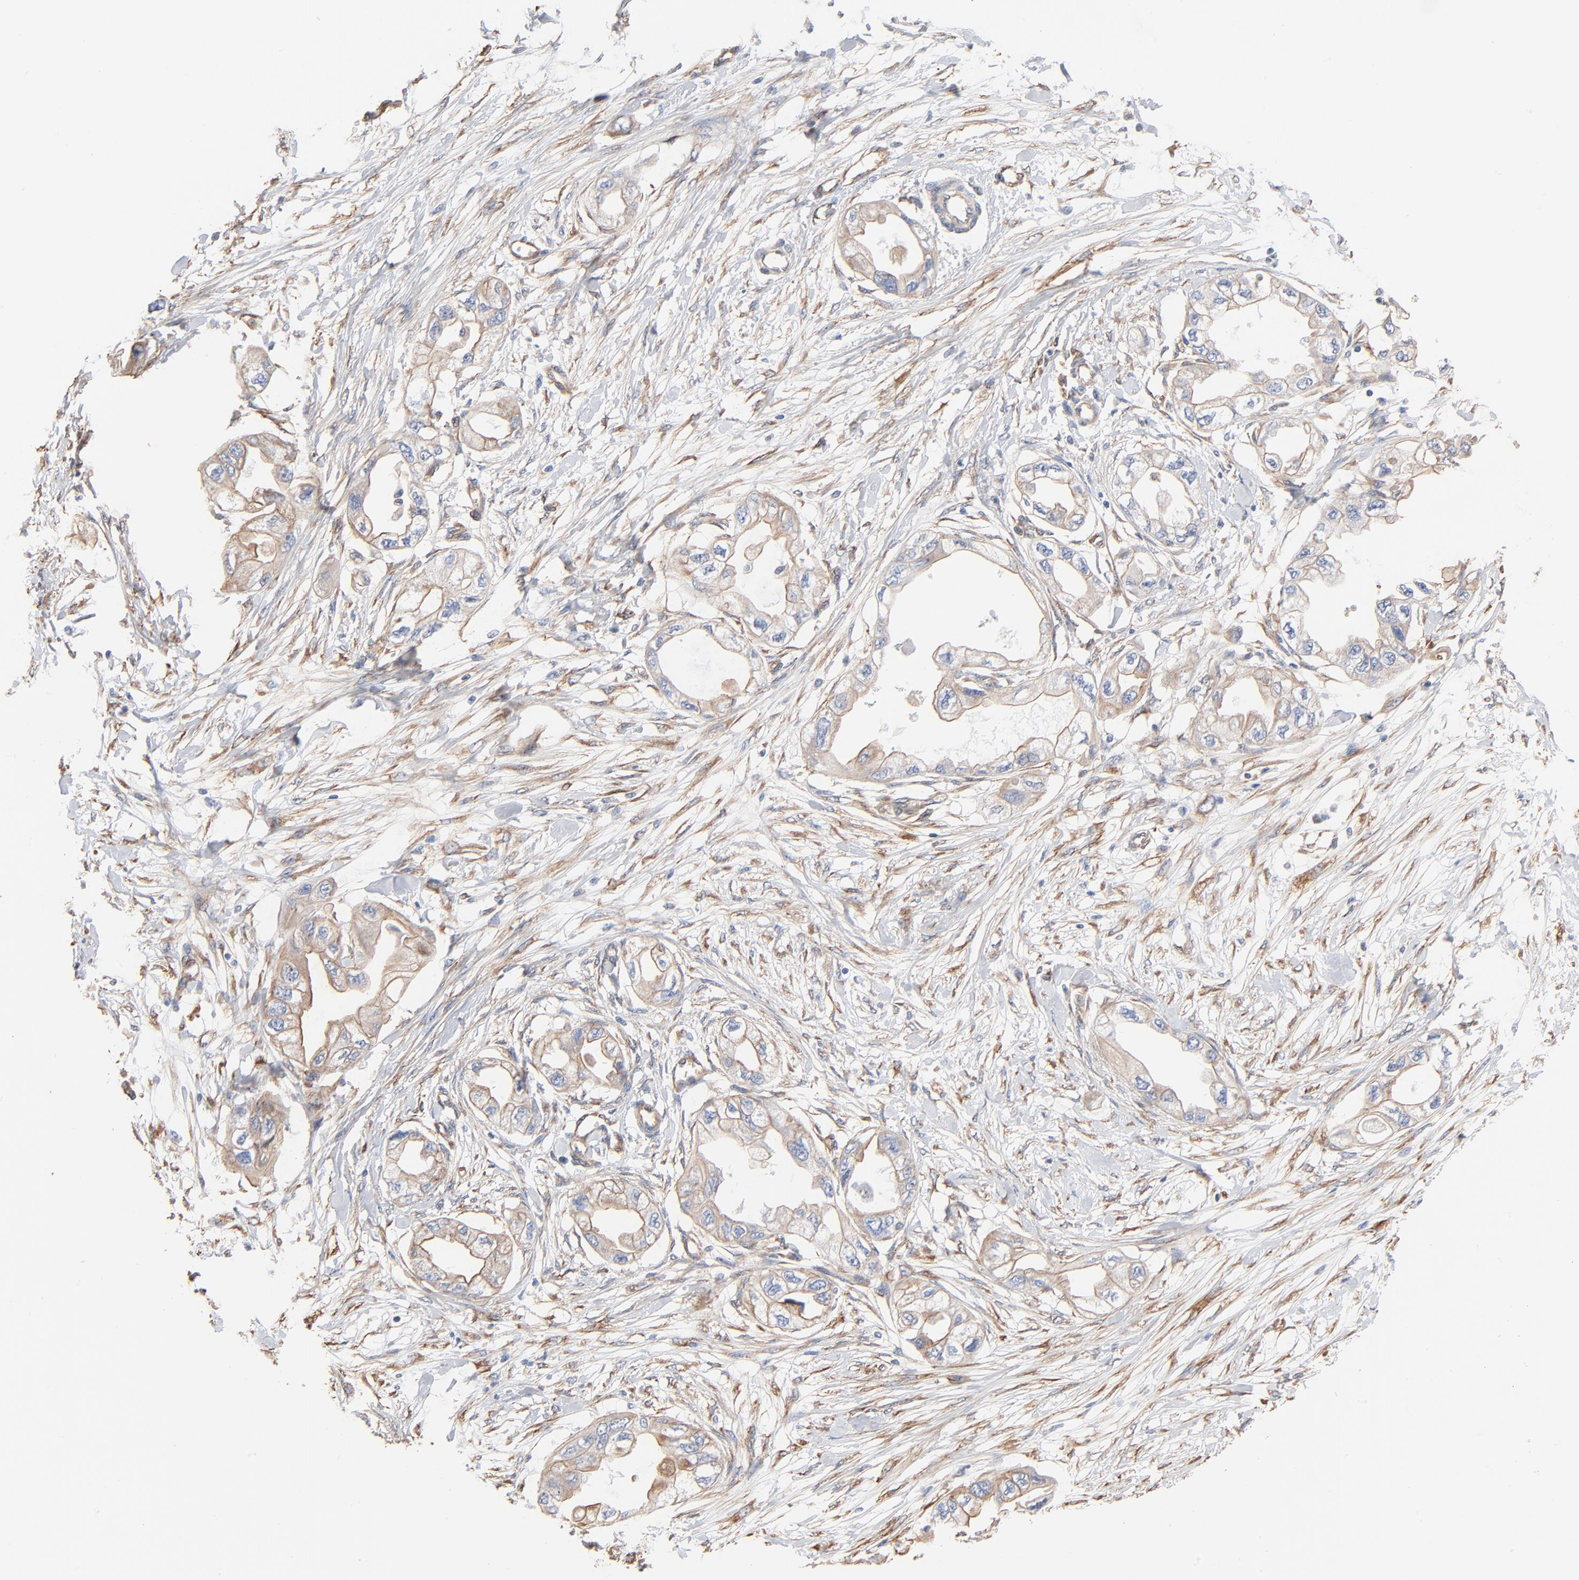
{"staining": {"intensity": "moderate", "quantity": "<25%", "location": "cytoplasmic/membranous"}, "tissue": "endometrial cancer", "cell_type": "Tumor cells", "image_type": "cancer", "snomed": [{"axis": "morphology", "description": "Adenocarcinoma, NOS"}, {"axis": "topography", "description": "Endometrium"}], "caption": "A brown stain highlights moderate cytoplasmic/membranous positivity of a protein in human endometrial cancer tumor cells. (Stains: DAB in brown, nuclei in blue, Microscopy: brightfield microscopy at high magnification).", "gene": "ABCD4", "patient": {"sex": "female", "age": 67}}